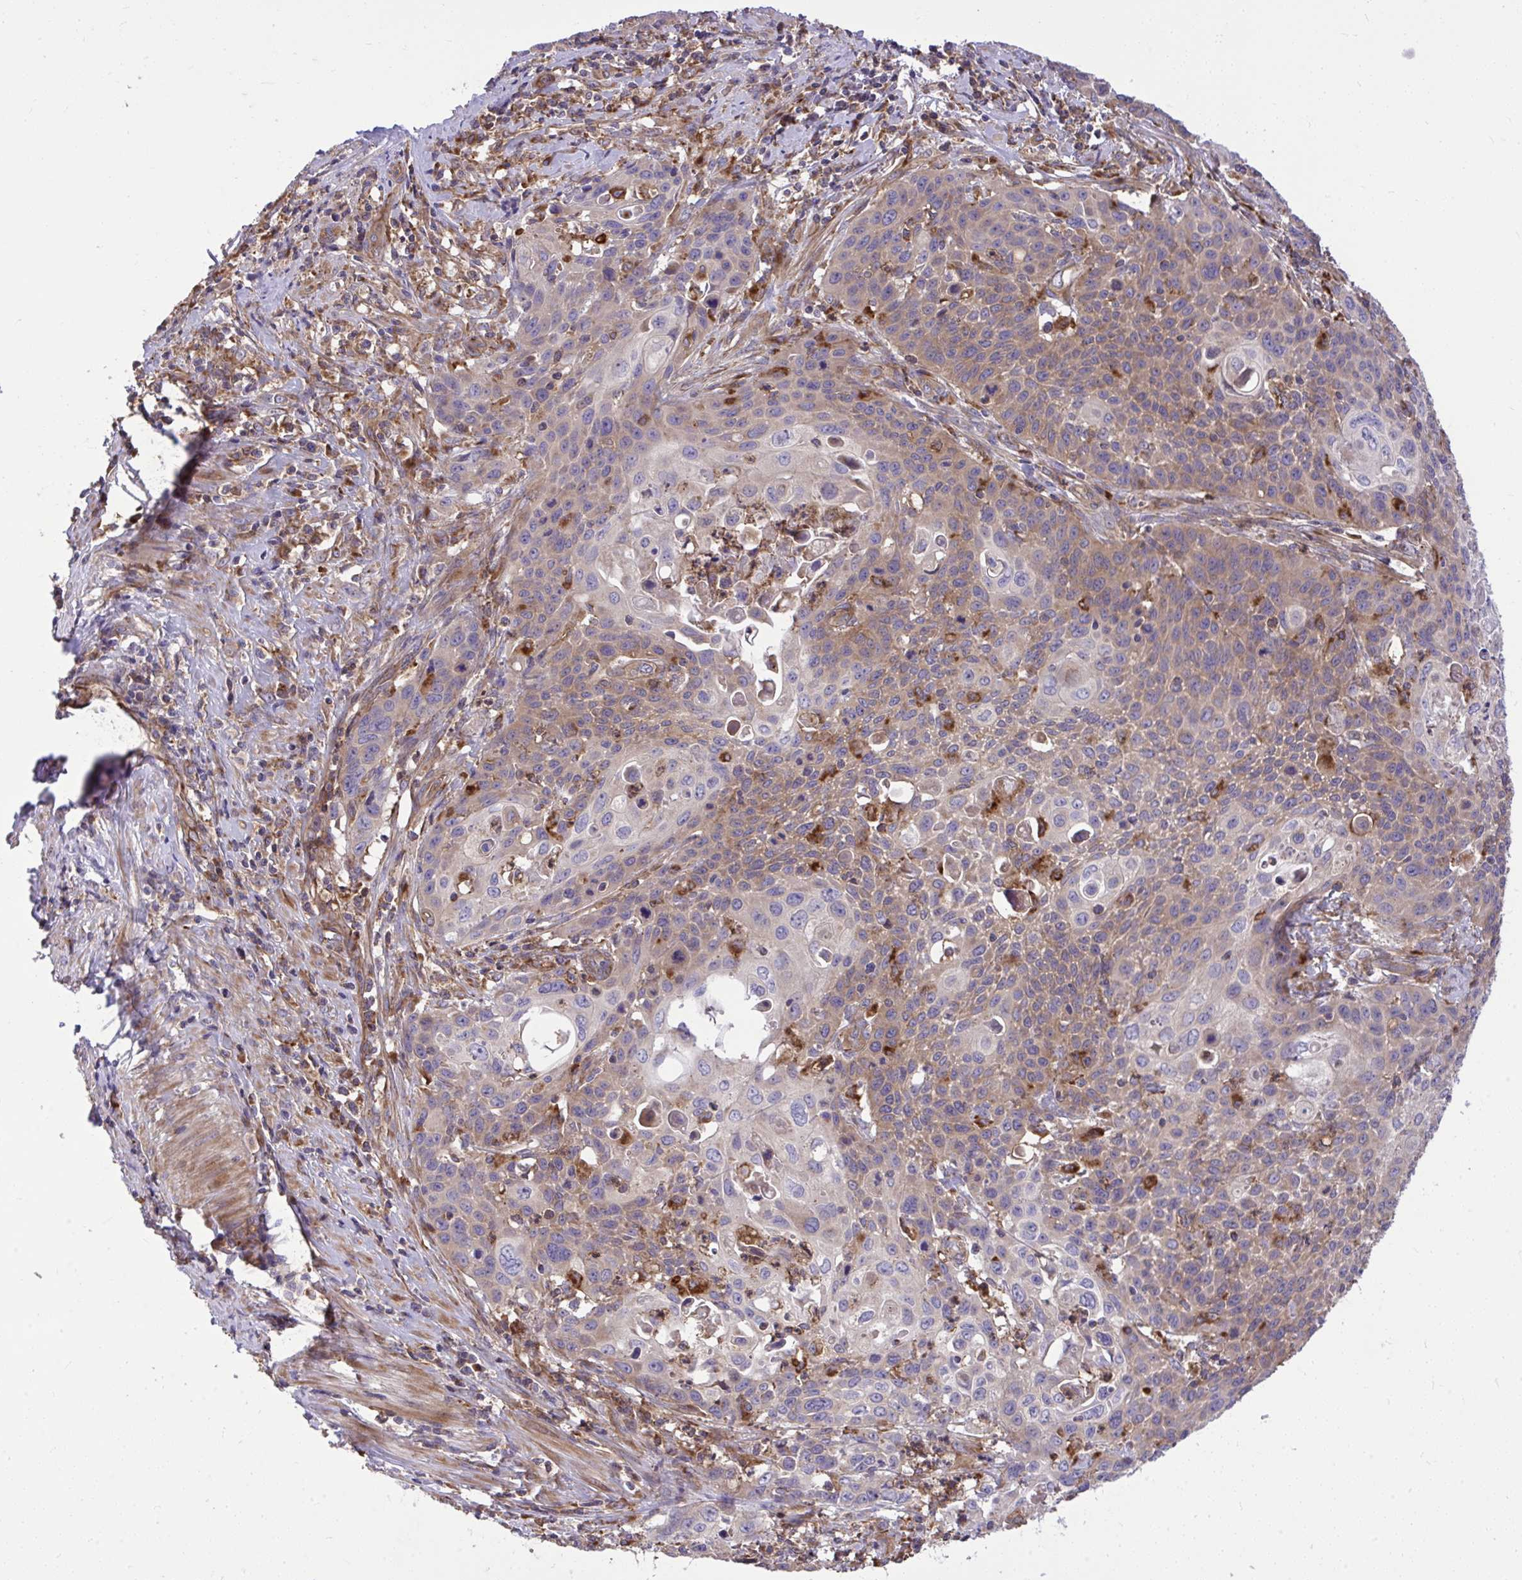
{"staining": {"intensity": "weak", "quantity": "25%-75%", "location": "cytoplasmic/membranous"}, "tissue": "cervical cancer", "cell_type": "Tumor cells", "image_type": "cancer", "snomed": [{"axis": "morphology", "description": "Squamous cell carcinoma, NOS"}, {"axis": "topography", "description": "Cervix"}], "caption": "This image displays immunohistochemistry staining of human cervical squamous cell carcinoma, with low weak cytoplasmic/membranous staining in about 25%-75% of tumor cells.", "gene": "PAIP2", "patient": {"sex": "female", "age": 65}}